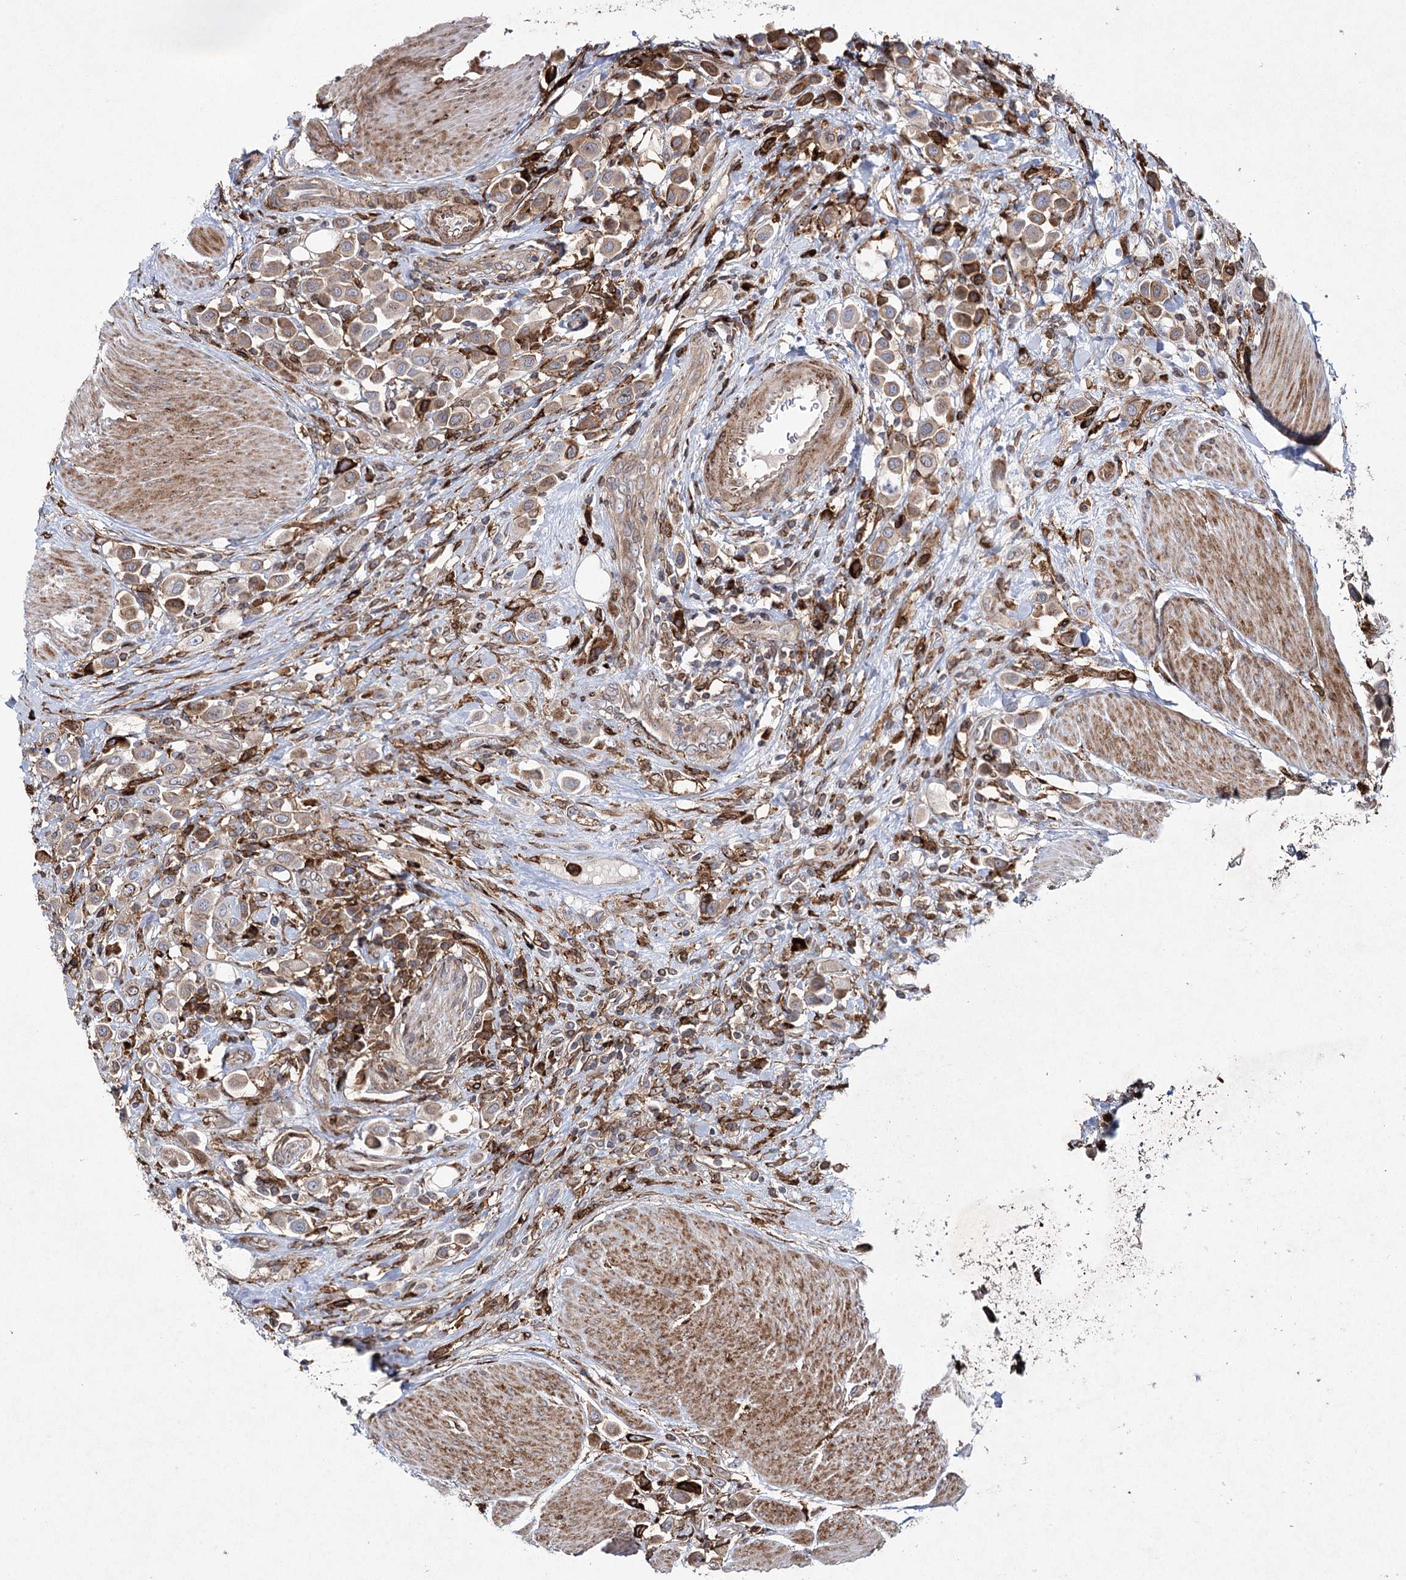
{"staining": {"intensity": "weak", "quantity": ">75%", "location": "cytoplasmic/membranous"}, "tissue": "urothelial cancer", "cell_type": "Tumor cells", "image_type": "cancer", "snomed": [{"axis": "morphology", "description": "Urothelial carcinoma, High grade"}, {"axis": "topography", "description": "Urinary bladder"}], "caption": "Urothelial cancer stained with a protein marker exhibits weak staining in tumor cells.", "gene": "DCUN1D4", "patient": {"sex": "male", "age": 50}}